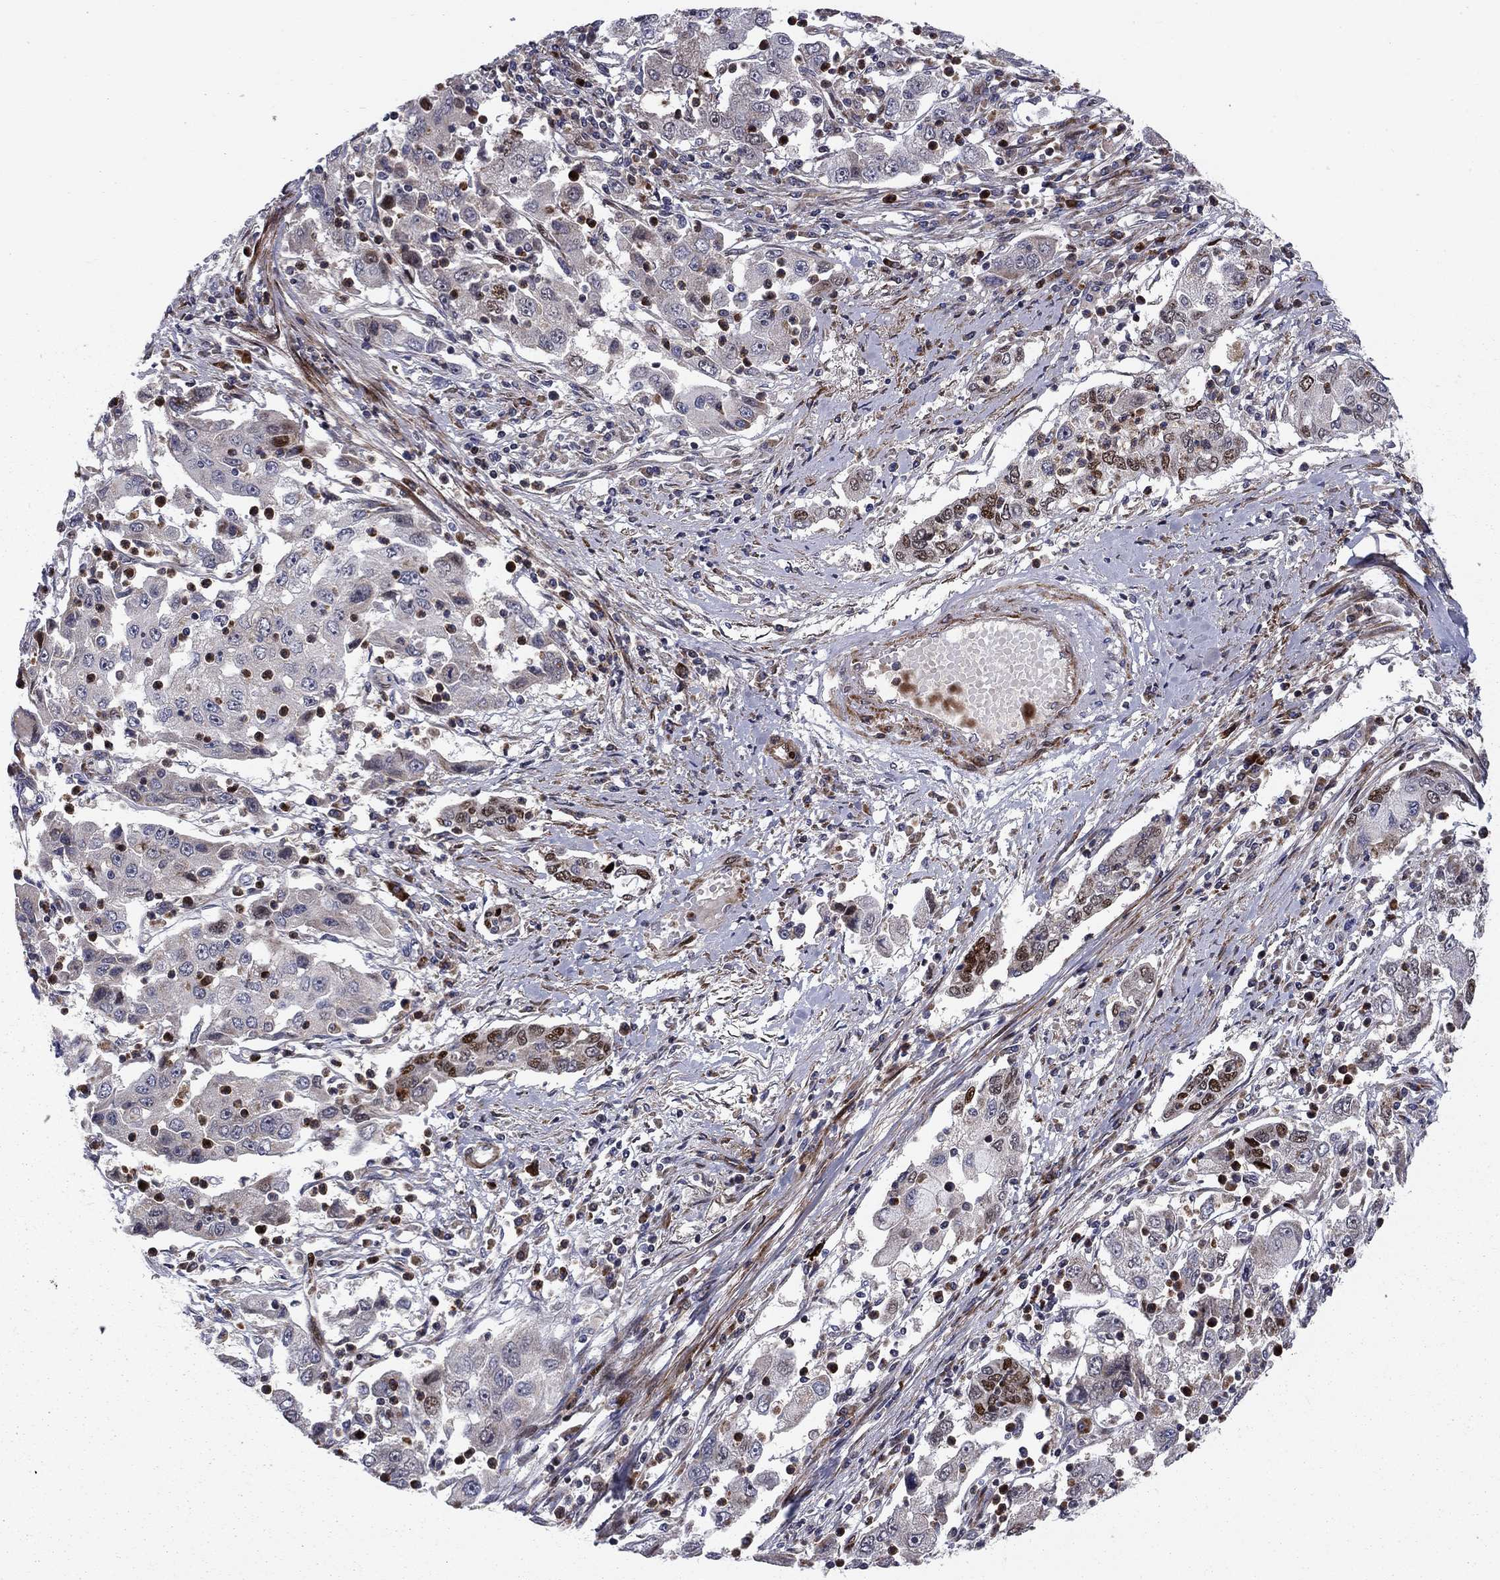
{"staining": {"intensity": "strong", "quantity": "<25%", "location": "nuclear"}, "tissue": "cervical cancer", "cell_type": "Tumor cells", "image_type": "cancer", "snomed": [{"axis": "morphology", "description": "Squamous cell carcinoma, NOS"}, {"axis": "topography", "description": "Cervix"}], "caption": "A histopathology image of cervical cancer (squamous cell carcinoma) stained for a protein exhibits strong nuclear brown staining in tumor cells. Ihc stains the protein of interest in brown and the nuclei are stained blue.", "gene": "MIOS", "patient": {"sex": "female", "age": 36}}